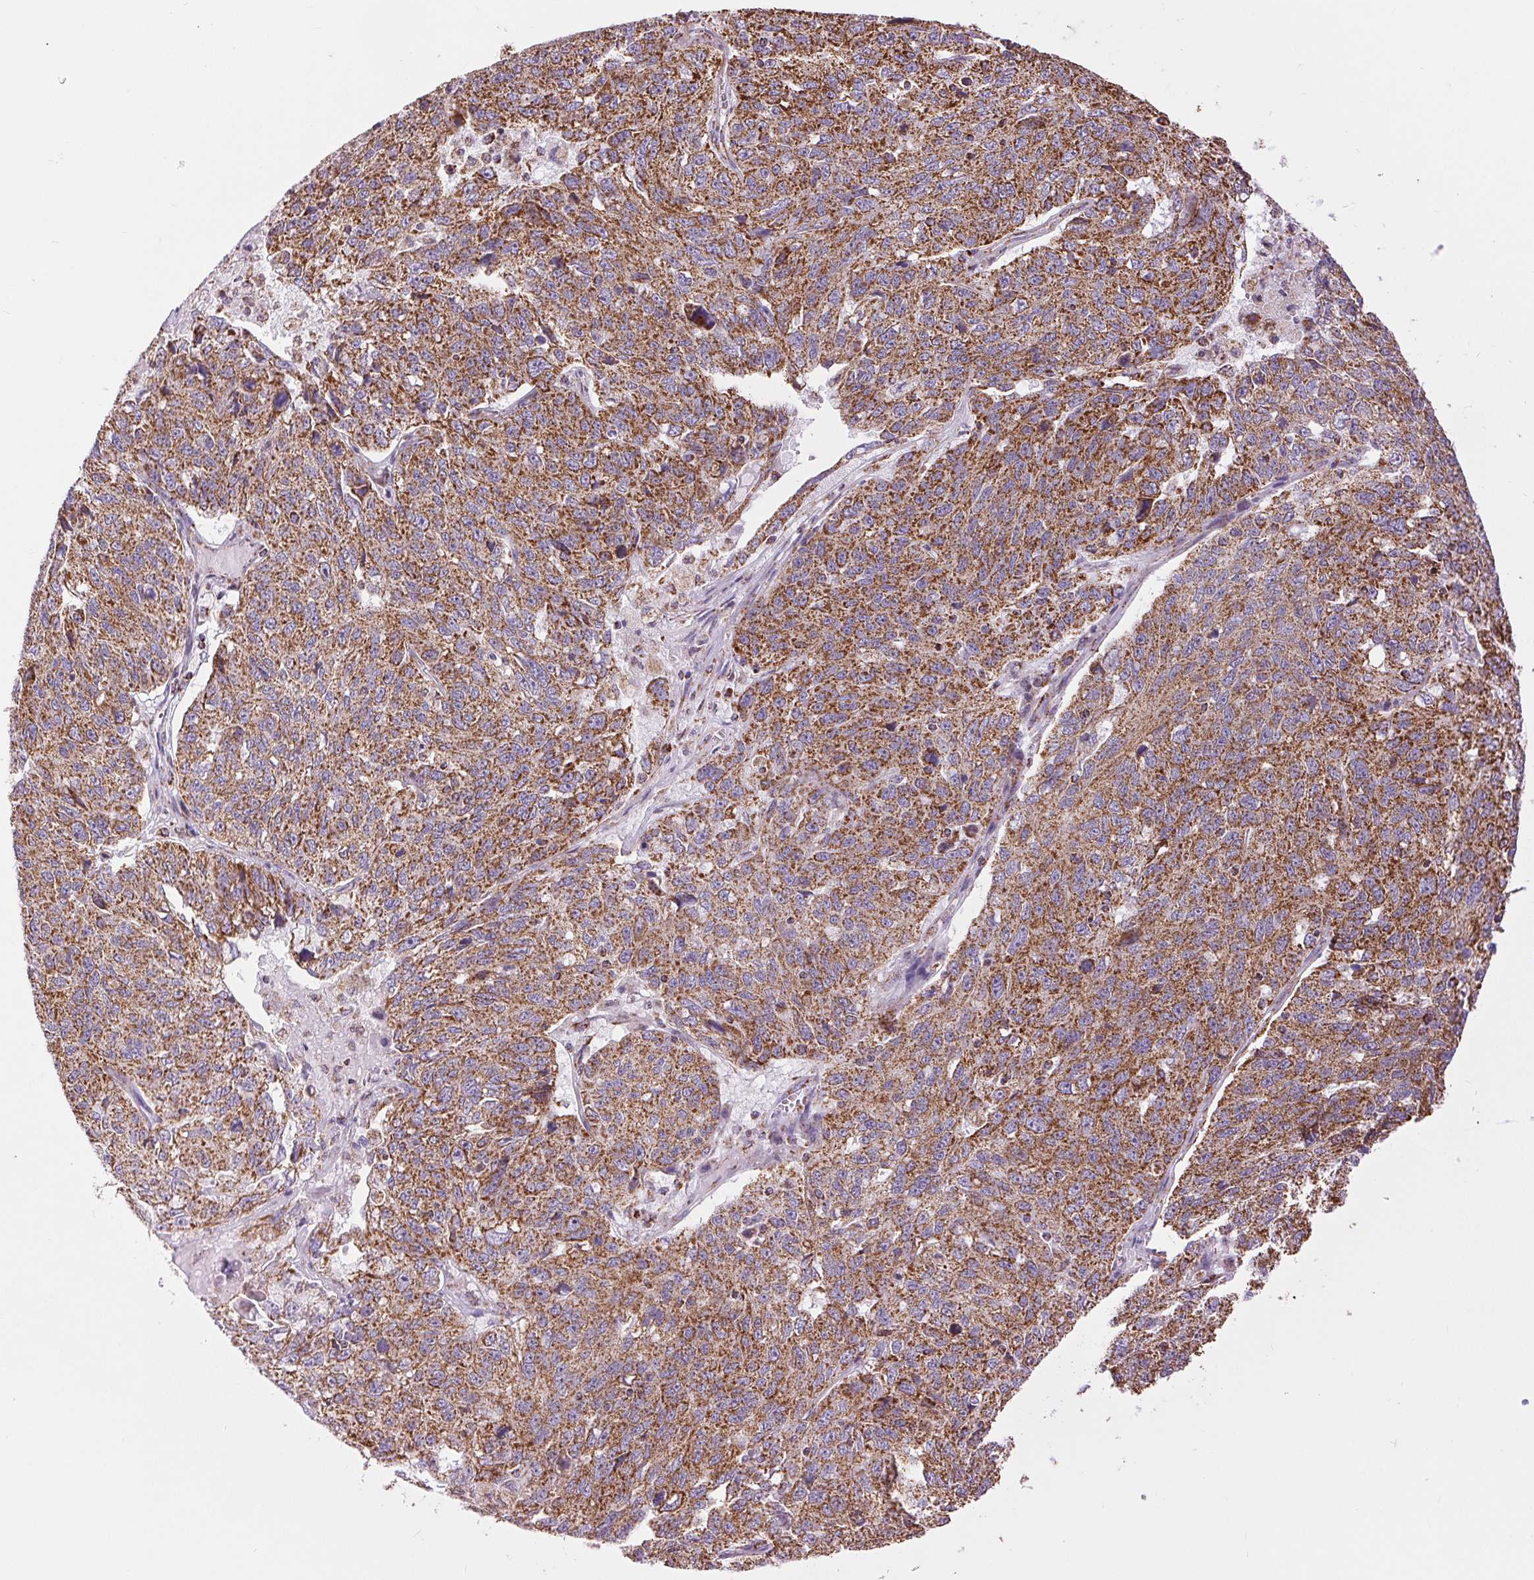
{"staining": {"intensity": "strong", "quantity": ">75%", "location": "cytoplasmic/membranous"}, "tissue": "ovarian cancer", "cell_type": "Tumor cells", "image_type": "cancer", "snomed": [{"axis": "morphology", "description": "Cystadenocarcinoma, serous, NOS"}, {"axis": "topography", "description": "Ovary"}], "caption": "Immunohistochemical staining of ovarian cancer shows high levels of strong cytoplasmic/membranous staining in about >75% of tumor cells. The staining is performed using DAB brown chromogen to label protein expression. The nuclei are counter-stained blue using hematoxylin.", "gene": "ATP5PB", "patient": {"sex": "female", "age": 71}}